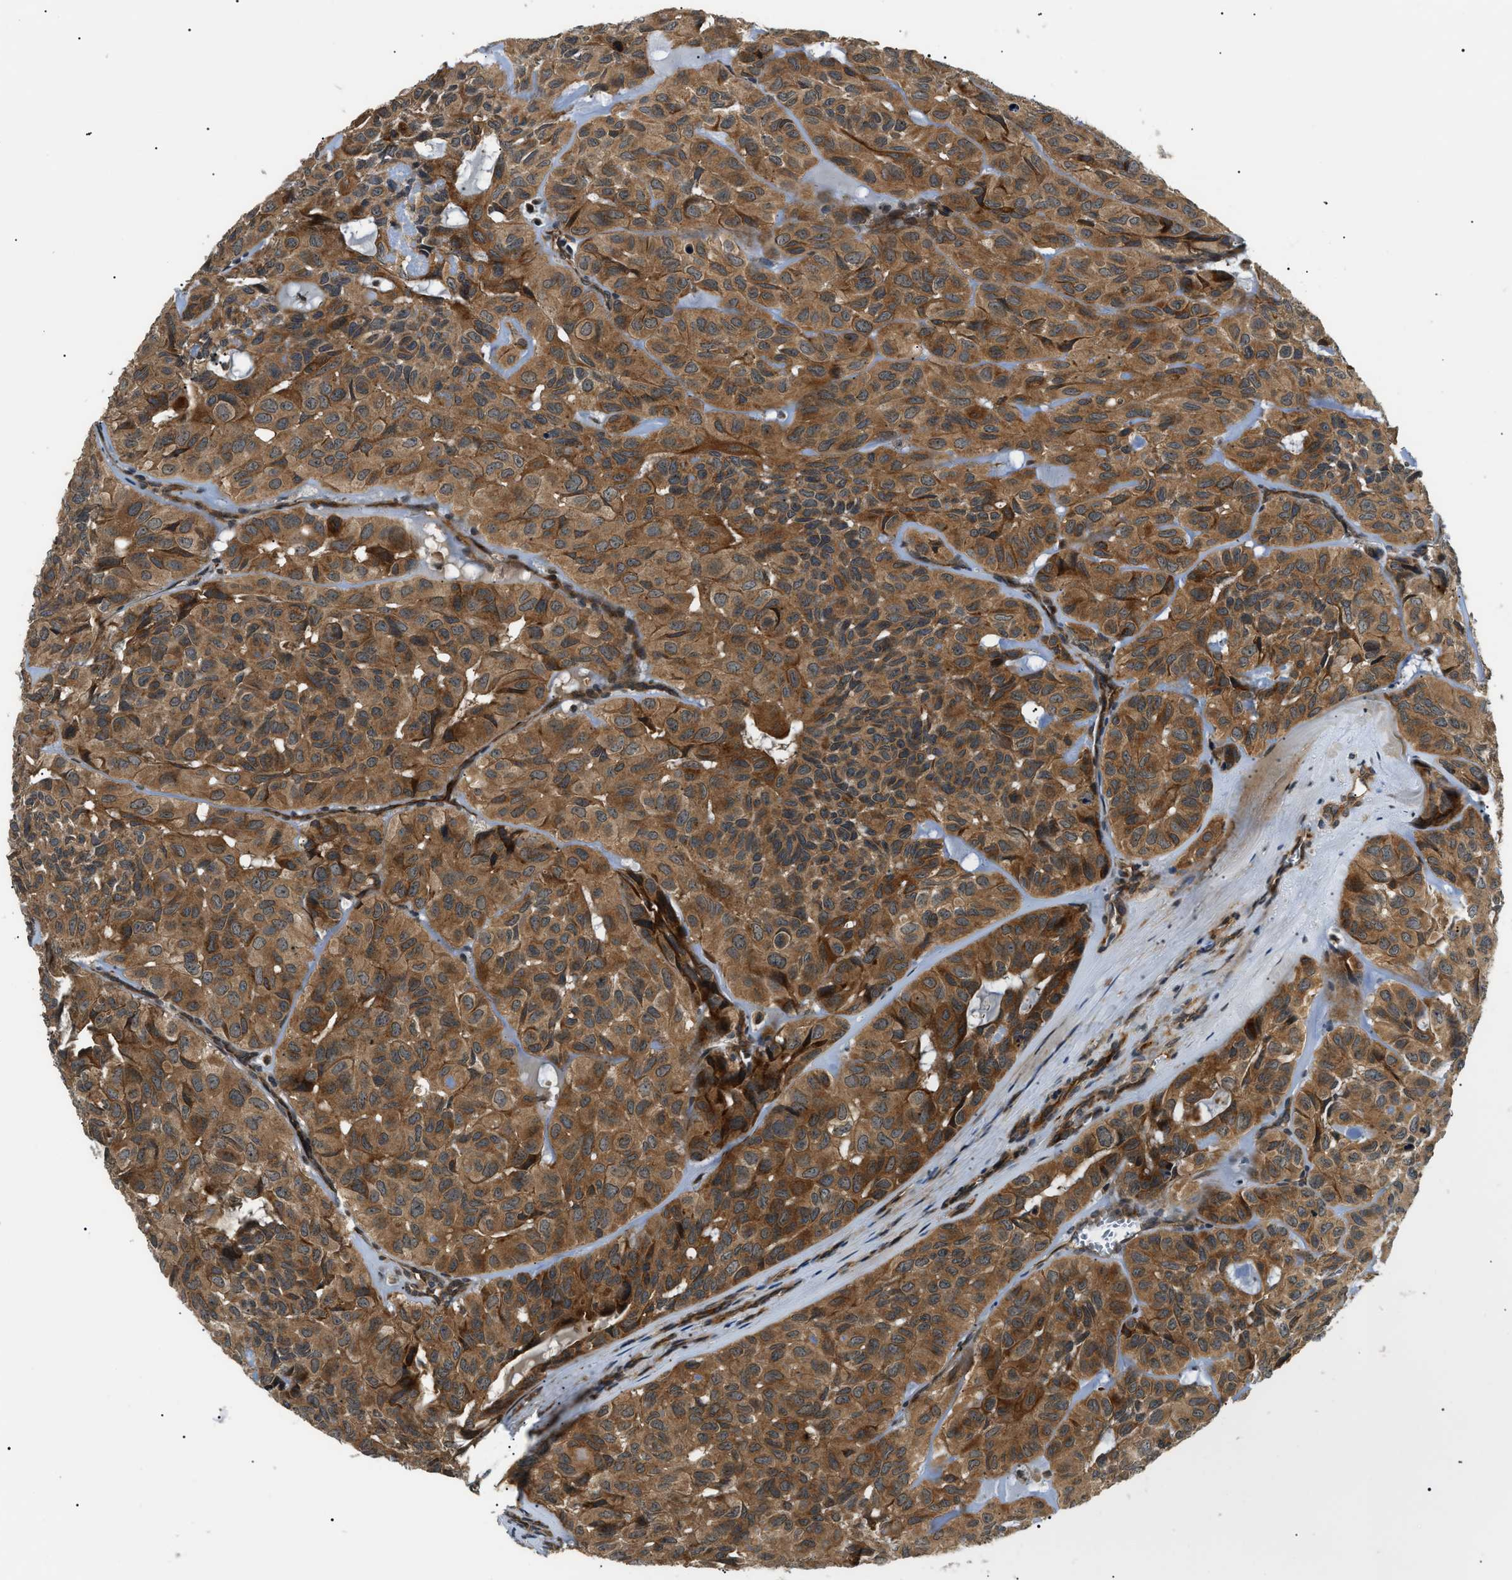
{"staining": {"intensity": "moderate", "quantity": ">75%", "location": "cytoplasmic/membranous"}, "tissue": "head and neck cancer", "cell_type": "Tumor cells", "image_type": "cancer", "snomed": [{"axis": "morphology", "description": "Adenocarcinoma, NOS"}, {"axis": "topography", "description": "Salivary gland, NOS"}, {"axis": "topography", "description": "Head-Neck"}], "caption": "A micrograph of human adenocarcinoma (head and neck) stained for a protein displays moderate cytoplasmic/membranous brown staining in tumor cells.", "gene": "ATP6AP1", "patient": {"sex": "female", "age": 76}}